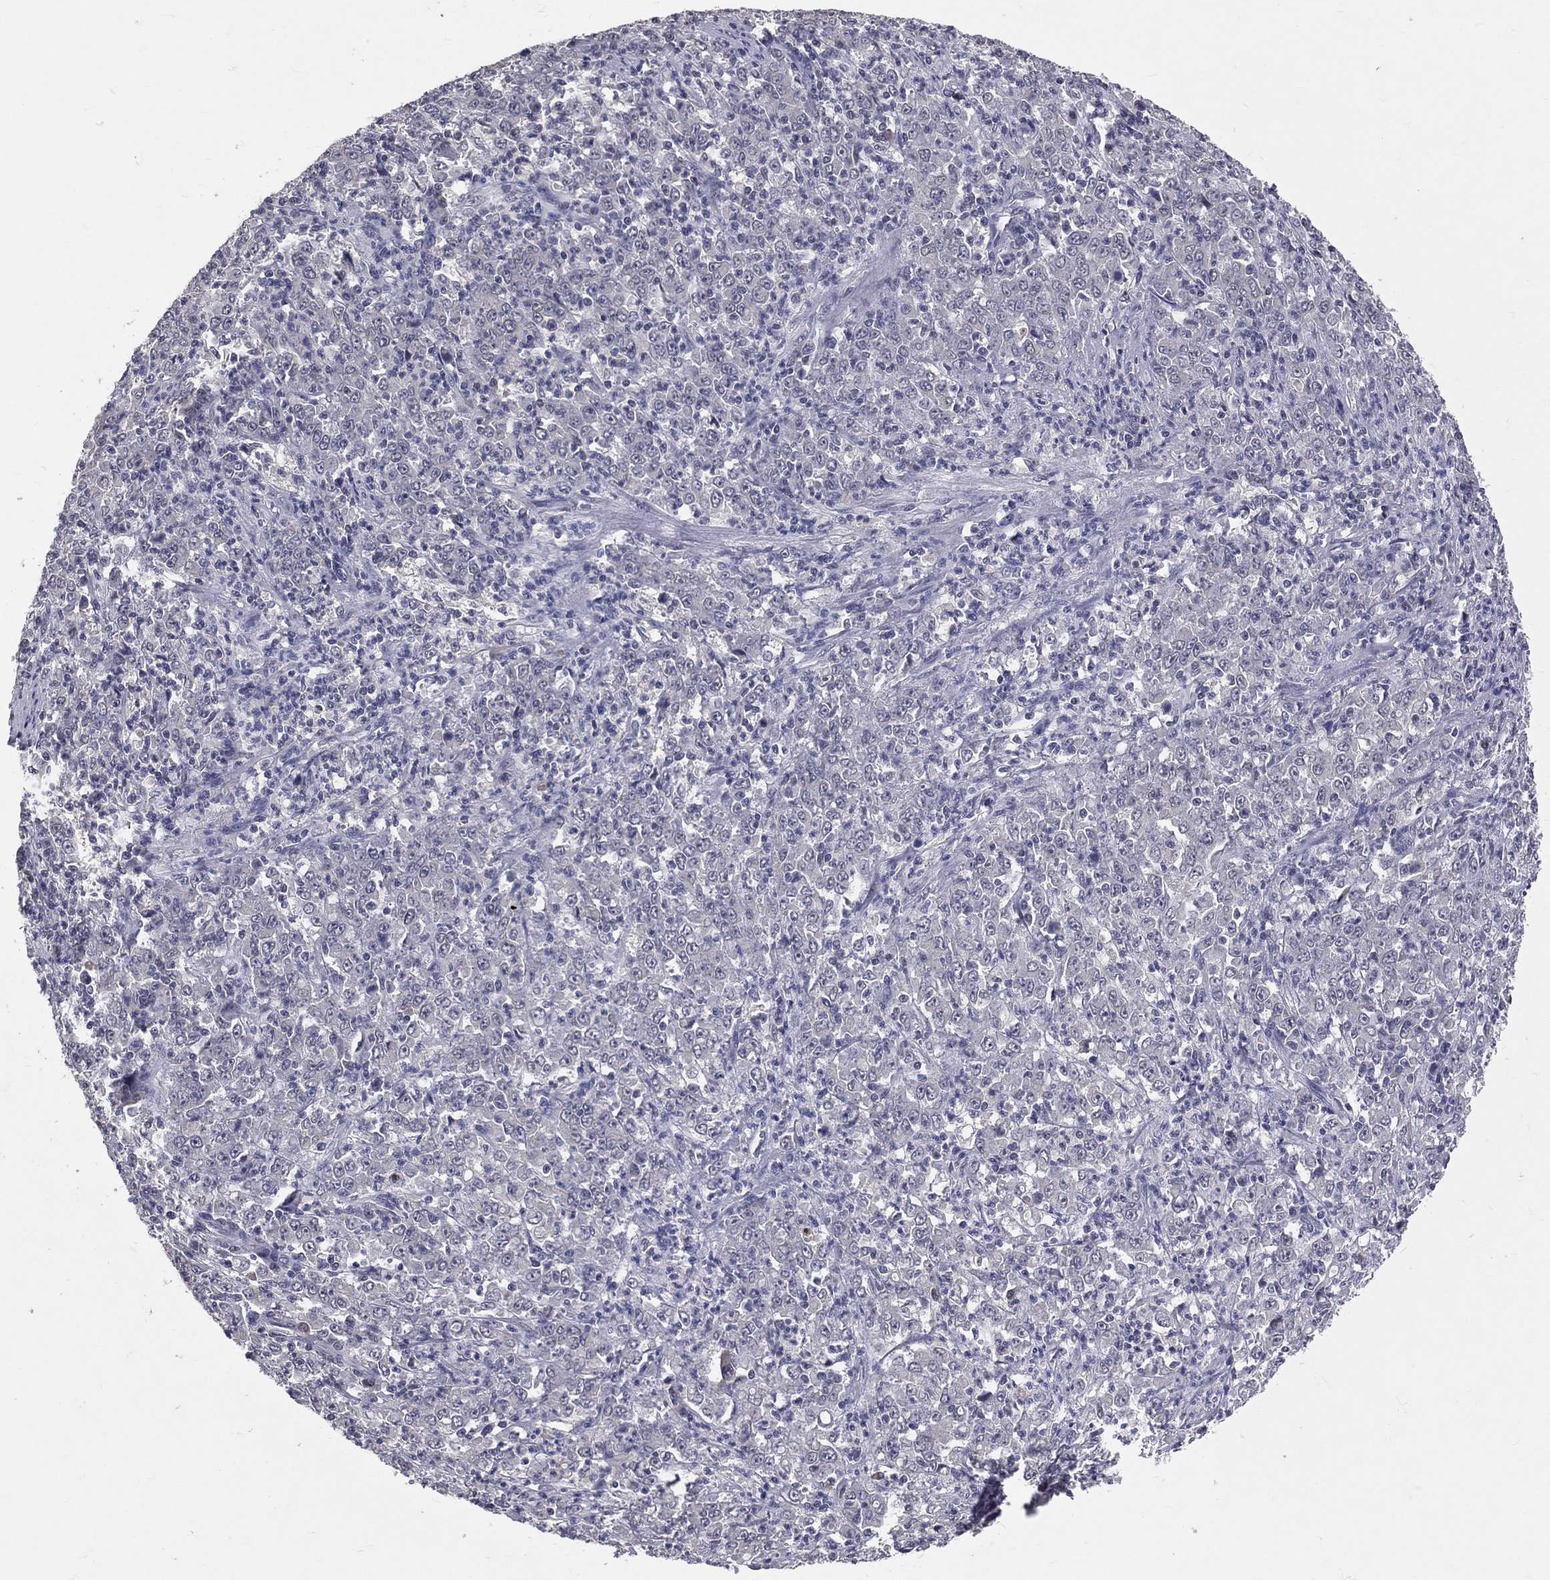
{"staining": {"intensity": "negative", "quantity": "none", "location": "none"}, "tissue": "stomach cancer", "cell_type": "Tumor cells", "image_type": "cancer", "snomed": [{"axis": "morphology", "description": "Adenocarcinoma, NOS"}, {"axis": "topography", "description": "Stomach, lower"}], "caption": "Tumor cells show no significant staining in stomach cancer (adenocarcinoma). Nuclei are stained in blue.", "gene": "DSG4", "patient": {"sex": "female", "age": 71}}